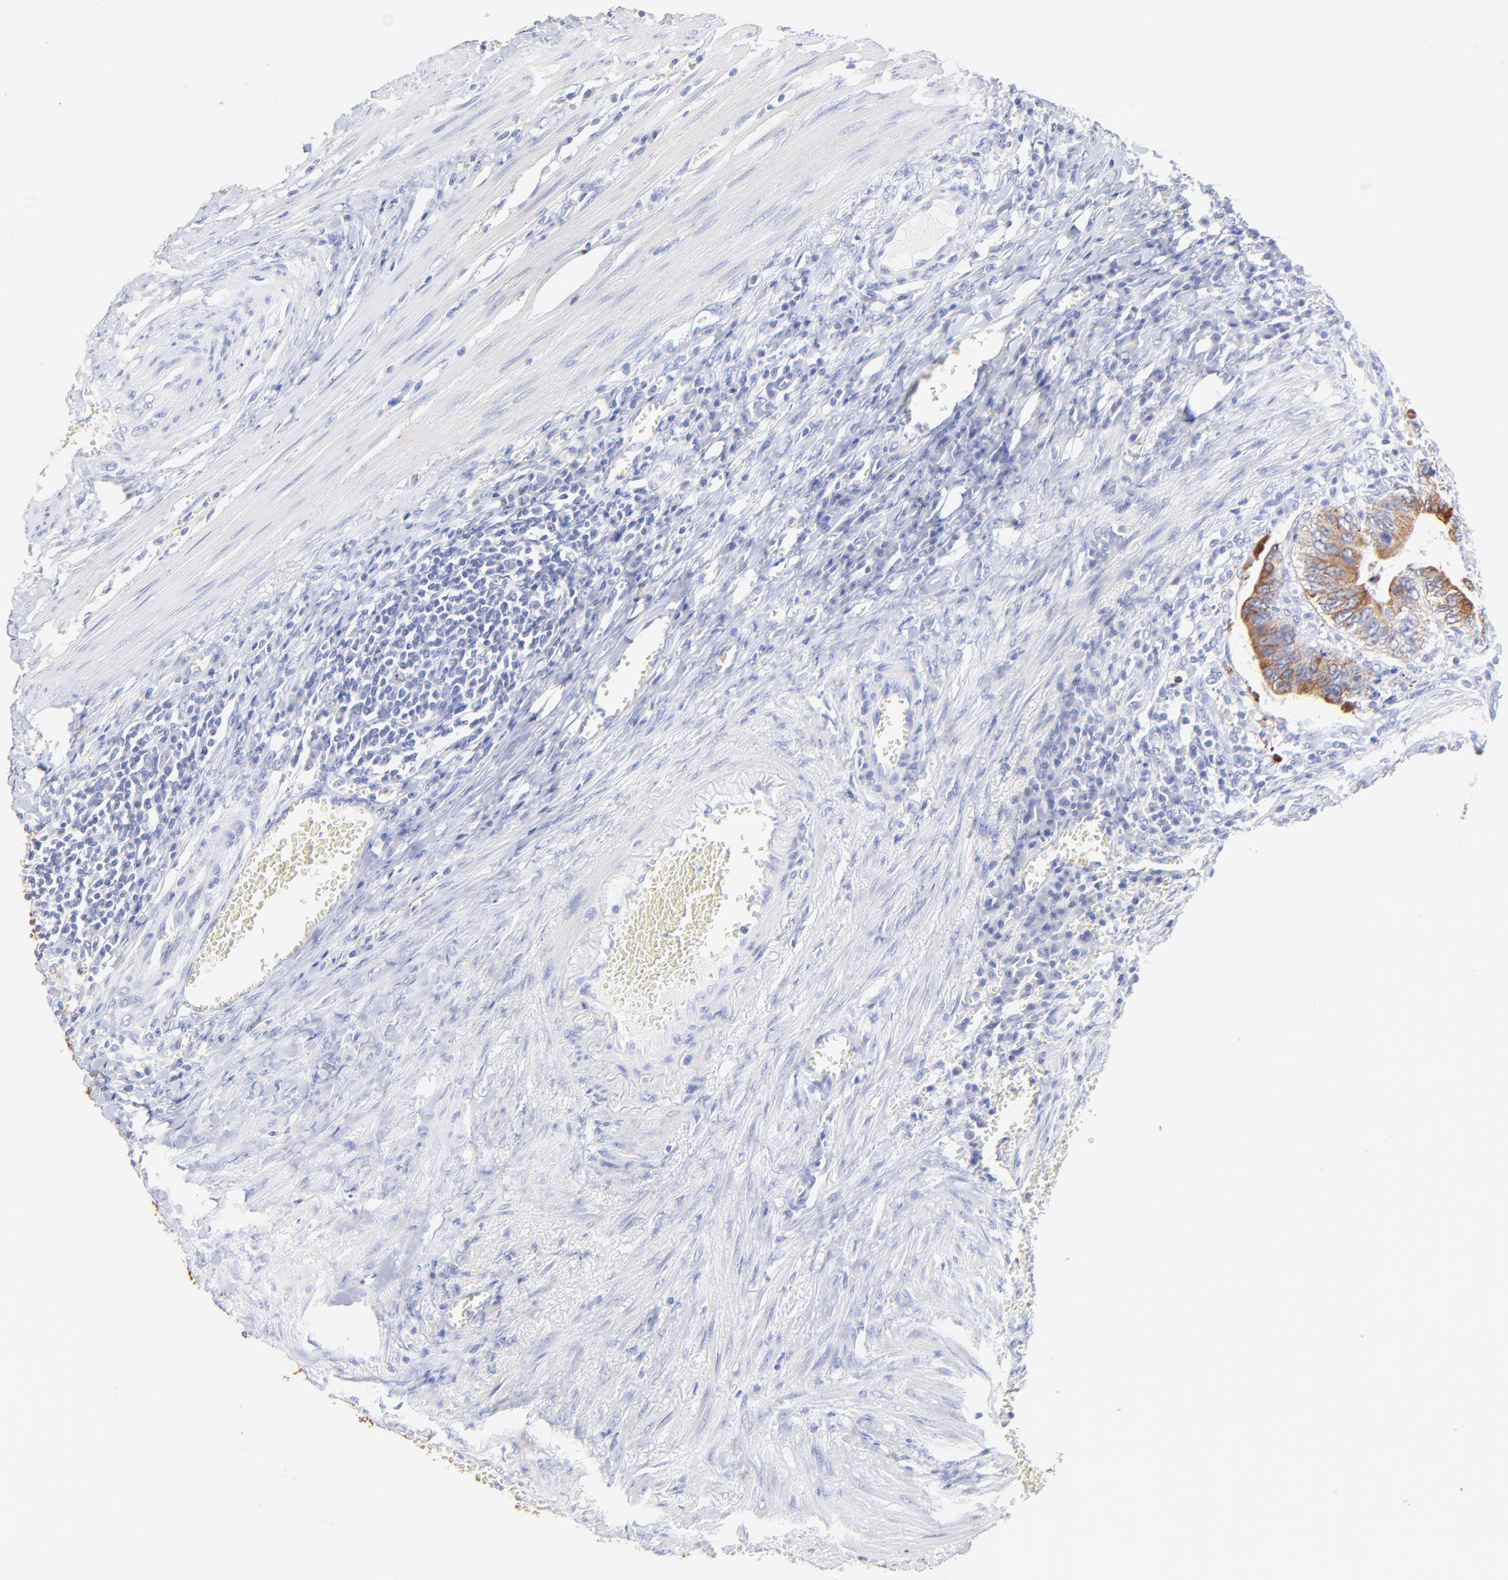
{"staining": {"intensity": "moderate", "quantity": "25%-75%", "location": "cytoplasmic/membranous"}, "tissue": "colorectal cancer", "cell_type": "Tumor cells", "image_type": "cancer", "snomed": [{"axis": "morphology", "description": "Adenocarcinoma, NOS"}, {"axis": "topography", "description": "Colon"}], "caption": "Adenocarcinoma (colorectal) stained for a protein reveals moderate cytoplasmic/membranous positivity in tumor cells.", "gene": "RAB3A", "patient": {"sex": "male", "age": 72}}